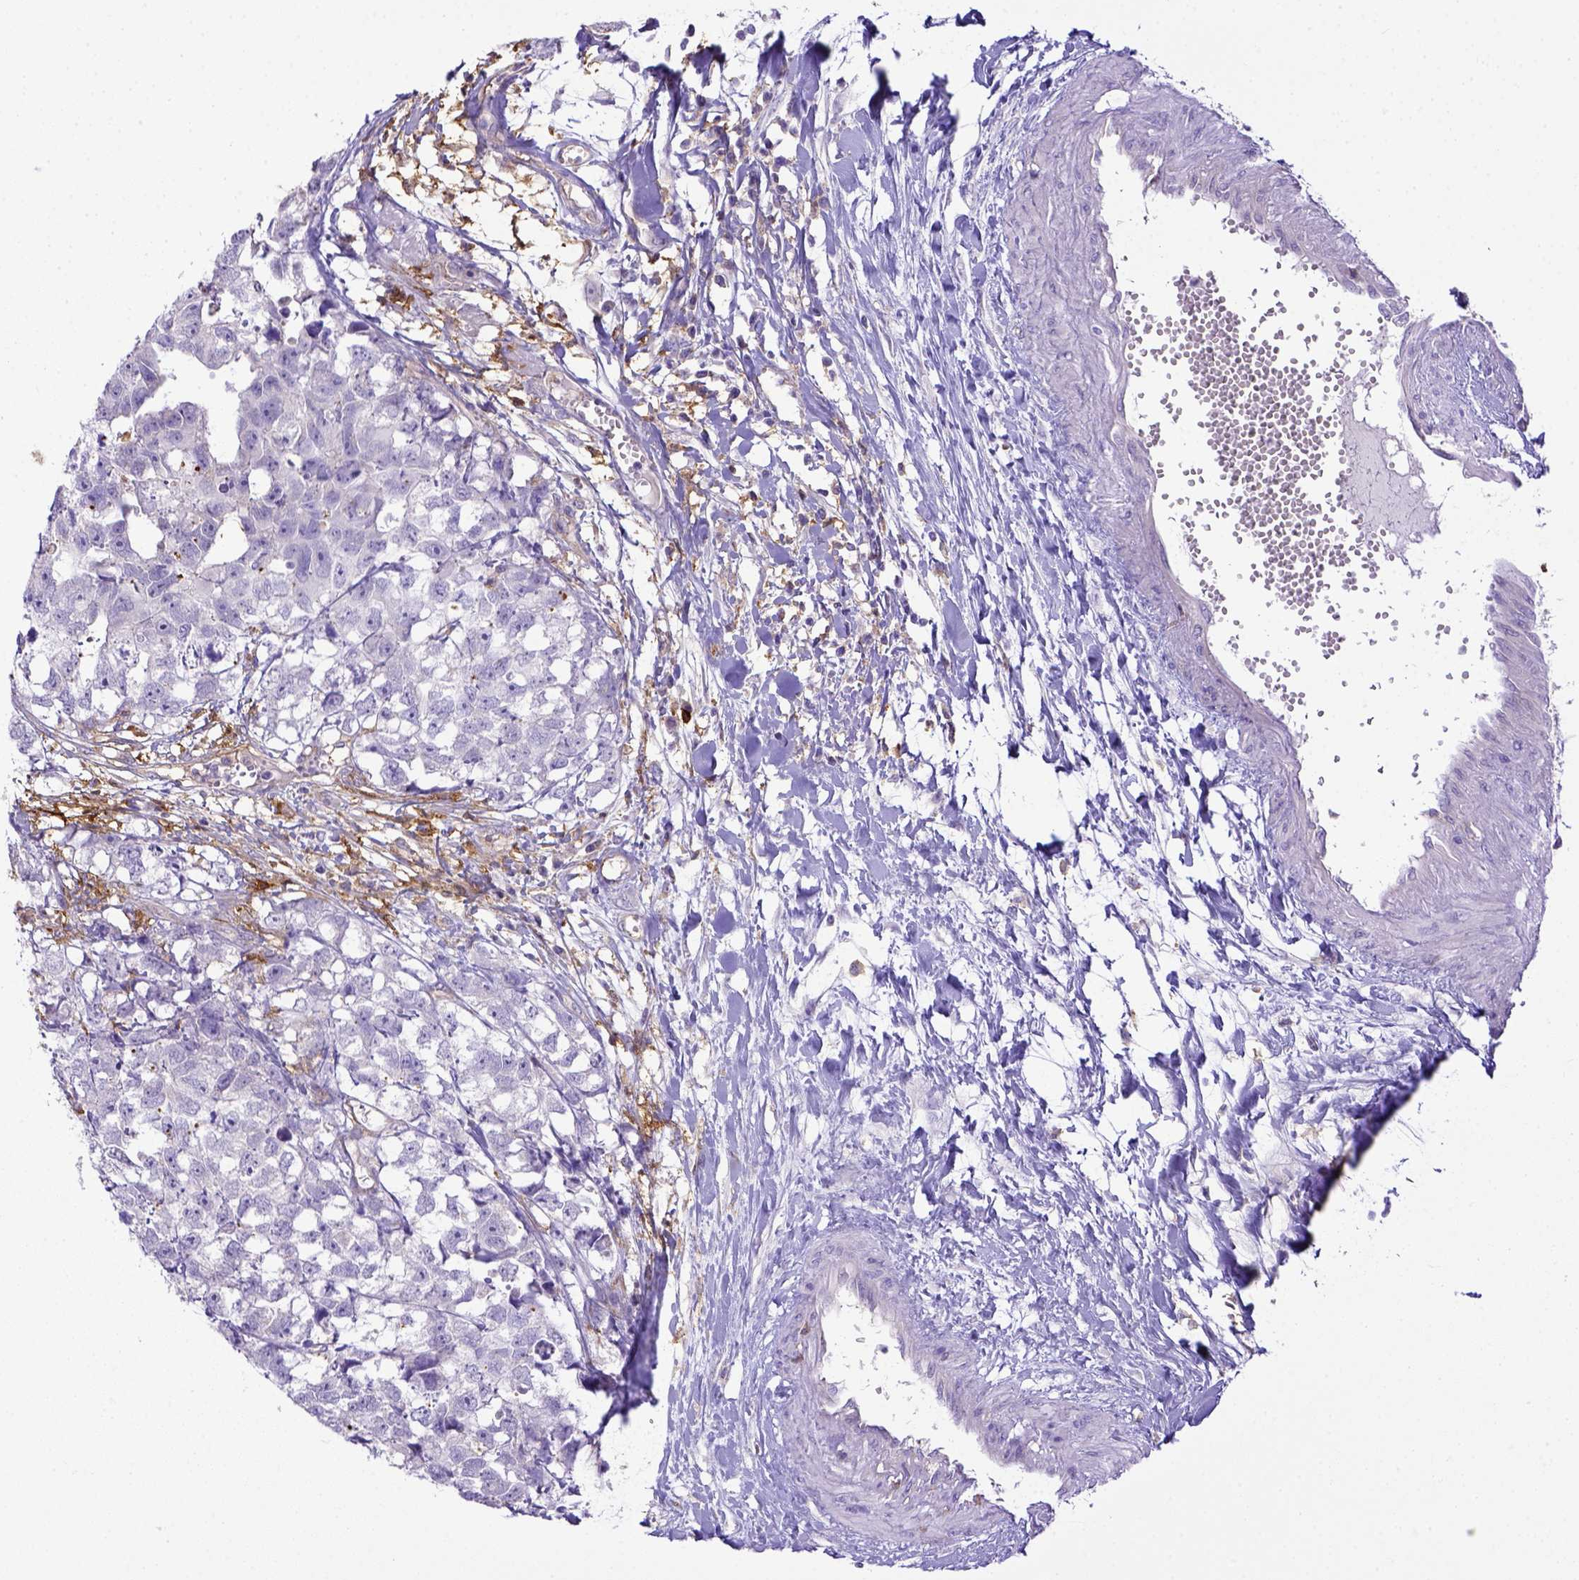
{"staining": {"intensity": "negative", "quantity": "none", "location": "none"}, "tissue": "testis cancer", "cell_type": "Tumor cells", "image_type": "cancer", "snomed": [{"axis": "morphology", "description": "Carcinoma, Embryonal, NOS"}, {"axis": "morphology", "description": "Teratoma, malignant, NOS"}, {"axis": "topography", "description": "Testis"}], "caption": "High power microscopy histopathology image of an immunohistochemistry image of testis embryonal carcinoma, revealing no significant staining in tumor cells. (DAB (3,3'-diaminobenzidine) immunohistochemistry (IHC) visualized using brightfield microscopy, high magnification).", "gene": "CD40", "patient": {"sex": "male", "age": 44}}